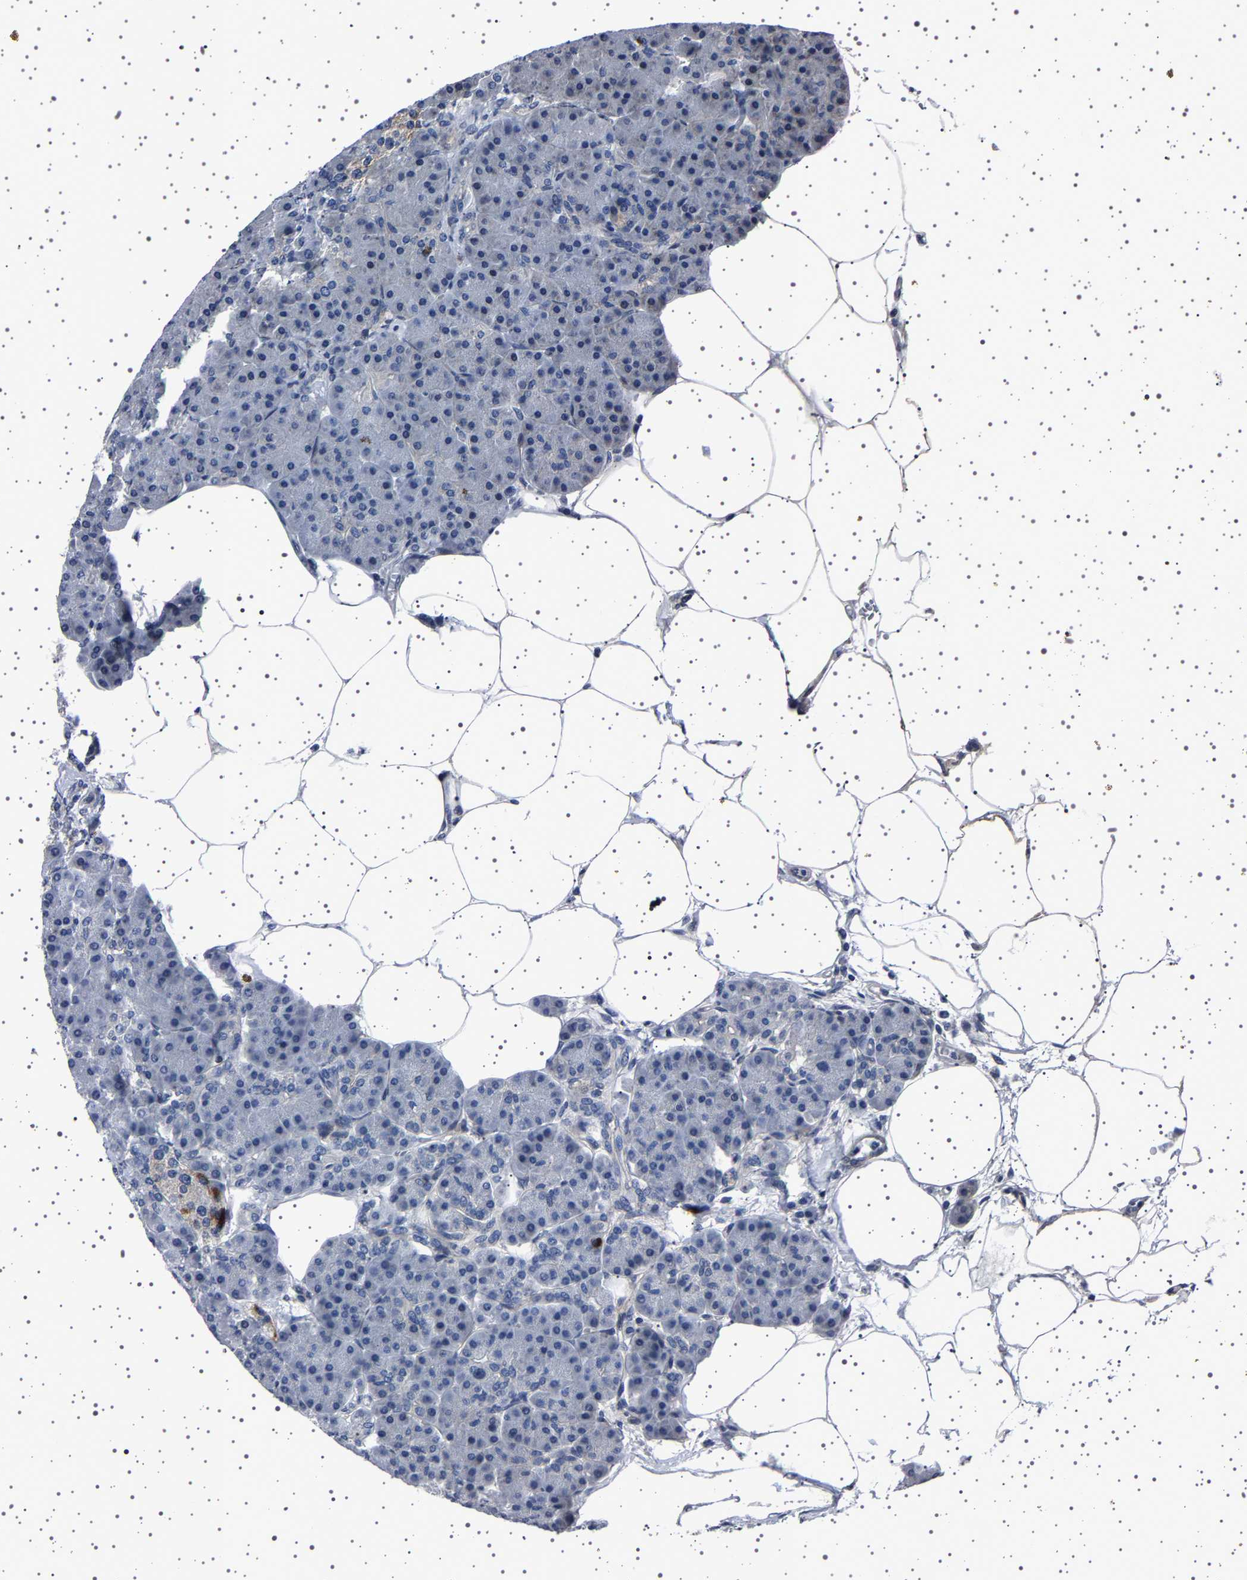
{"staining": {"intensity": "negative", "quantity": "none", "location": "none"}, "tissue": "pancreas", "cell_type": "Exocrine glandular cells", "image_type": "normal", "snomed": [{"axis": "morphology", "description": "Normal tissue, NOS"}, {"axis": "topography", "description": "Pancreas"}], "caption": "An IHC histopathology image of benign pancreas is shown. There is no staining in exocrine glandular cells of pancreas.", "gene": "PAK5", "patient": {"sex": "female", "age": 70}}